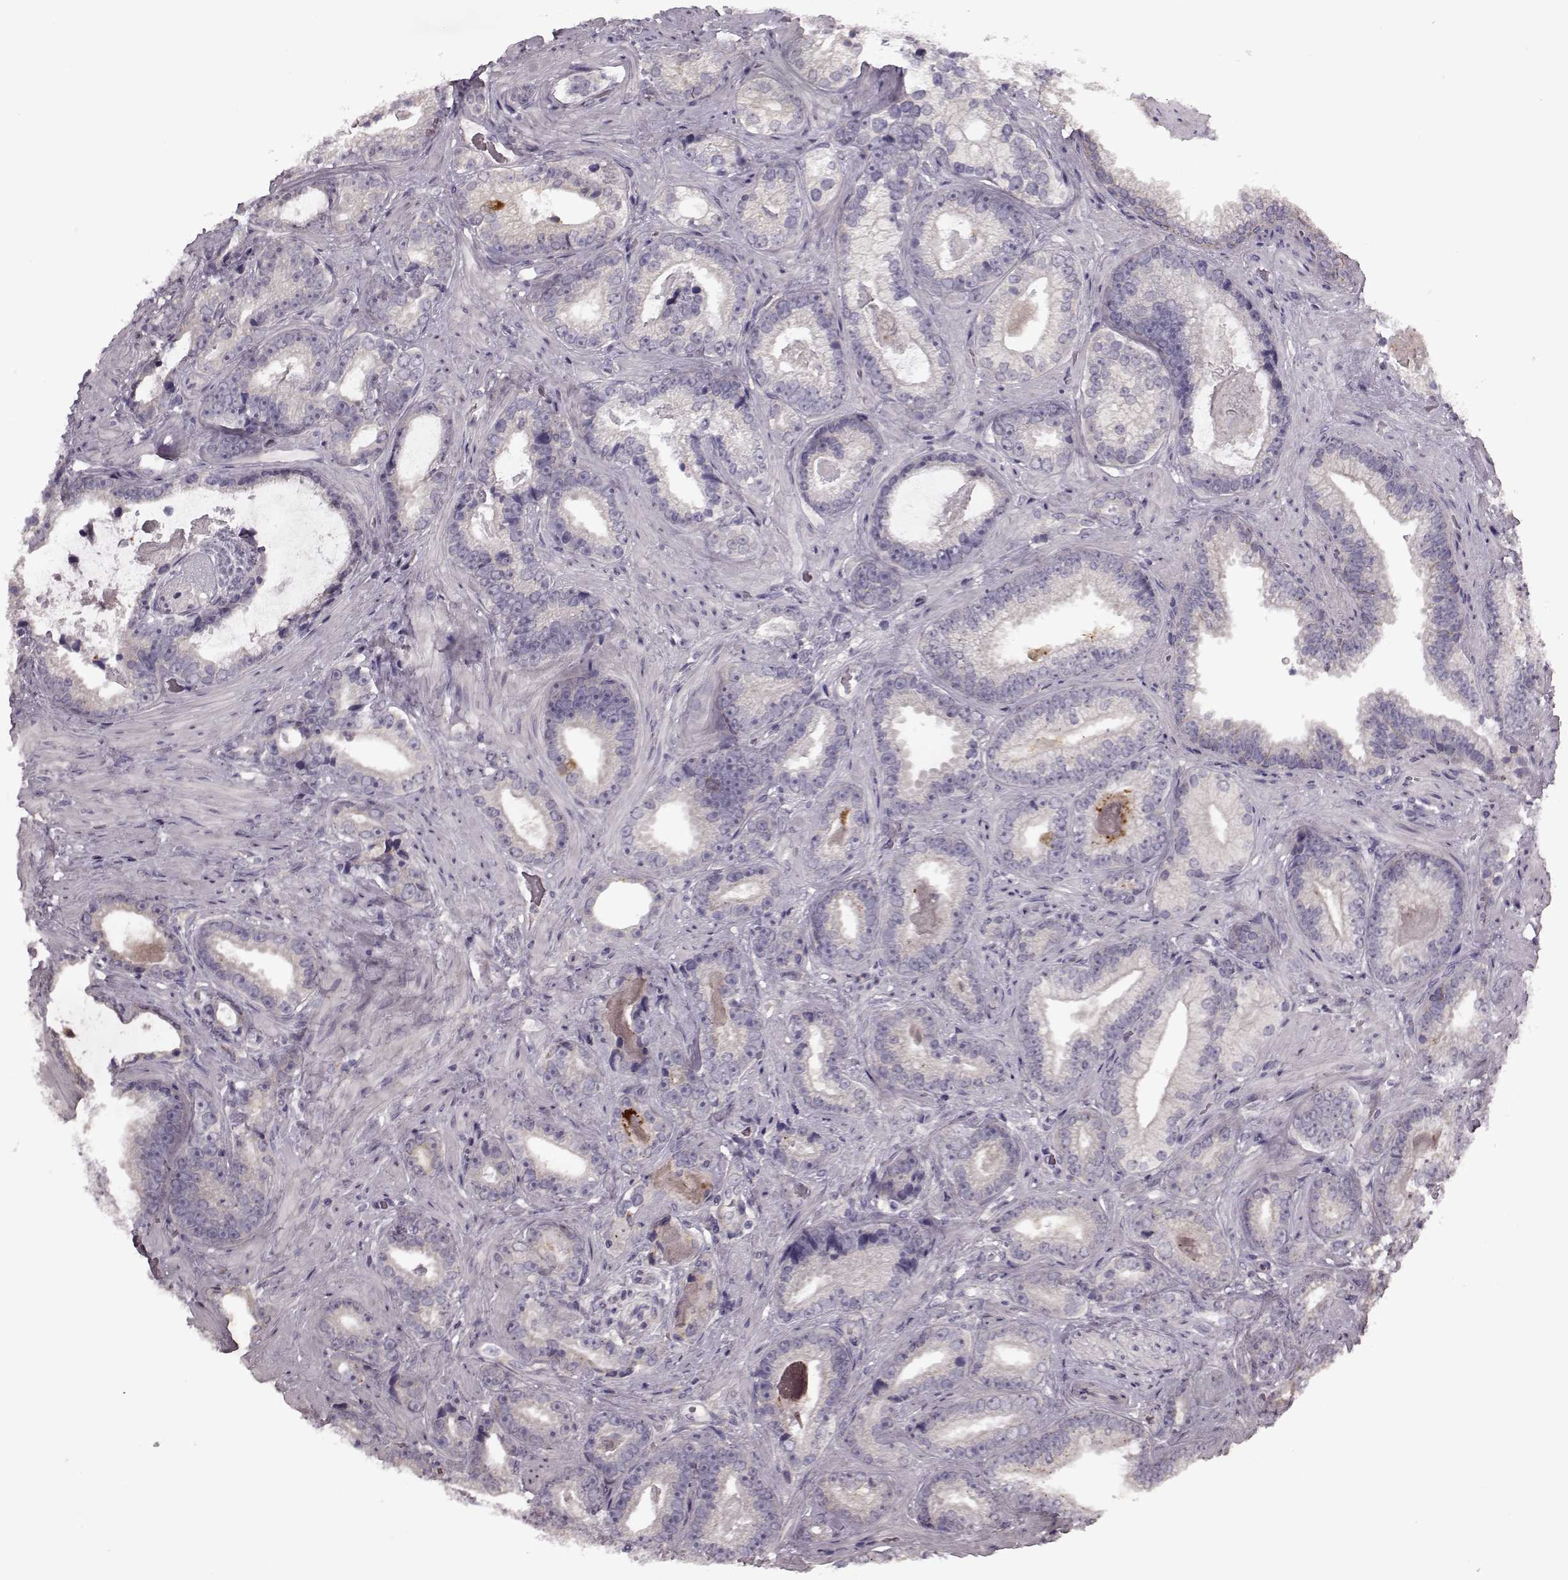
{"staining": {"intensity": "negative", "quantity": "none", "location": "none"}, "tissue": "prostate cancer", "cell_type": "Tumor cells", "image_type": "cancer", "snomed": [{"axis": "morphology", "description": "Adenocarcinoma, Low grade"}, {"axis": "topography", "description": "Prostate"}], "caption": "There is no significant positivity in tumor cells of prostate adenocarcinoma (low-grade).", "gene": "HMMR", "patient": {"sex": "male", "age": 61}}